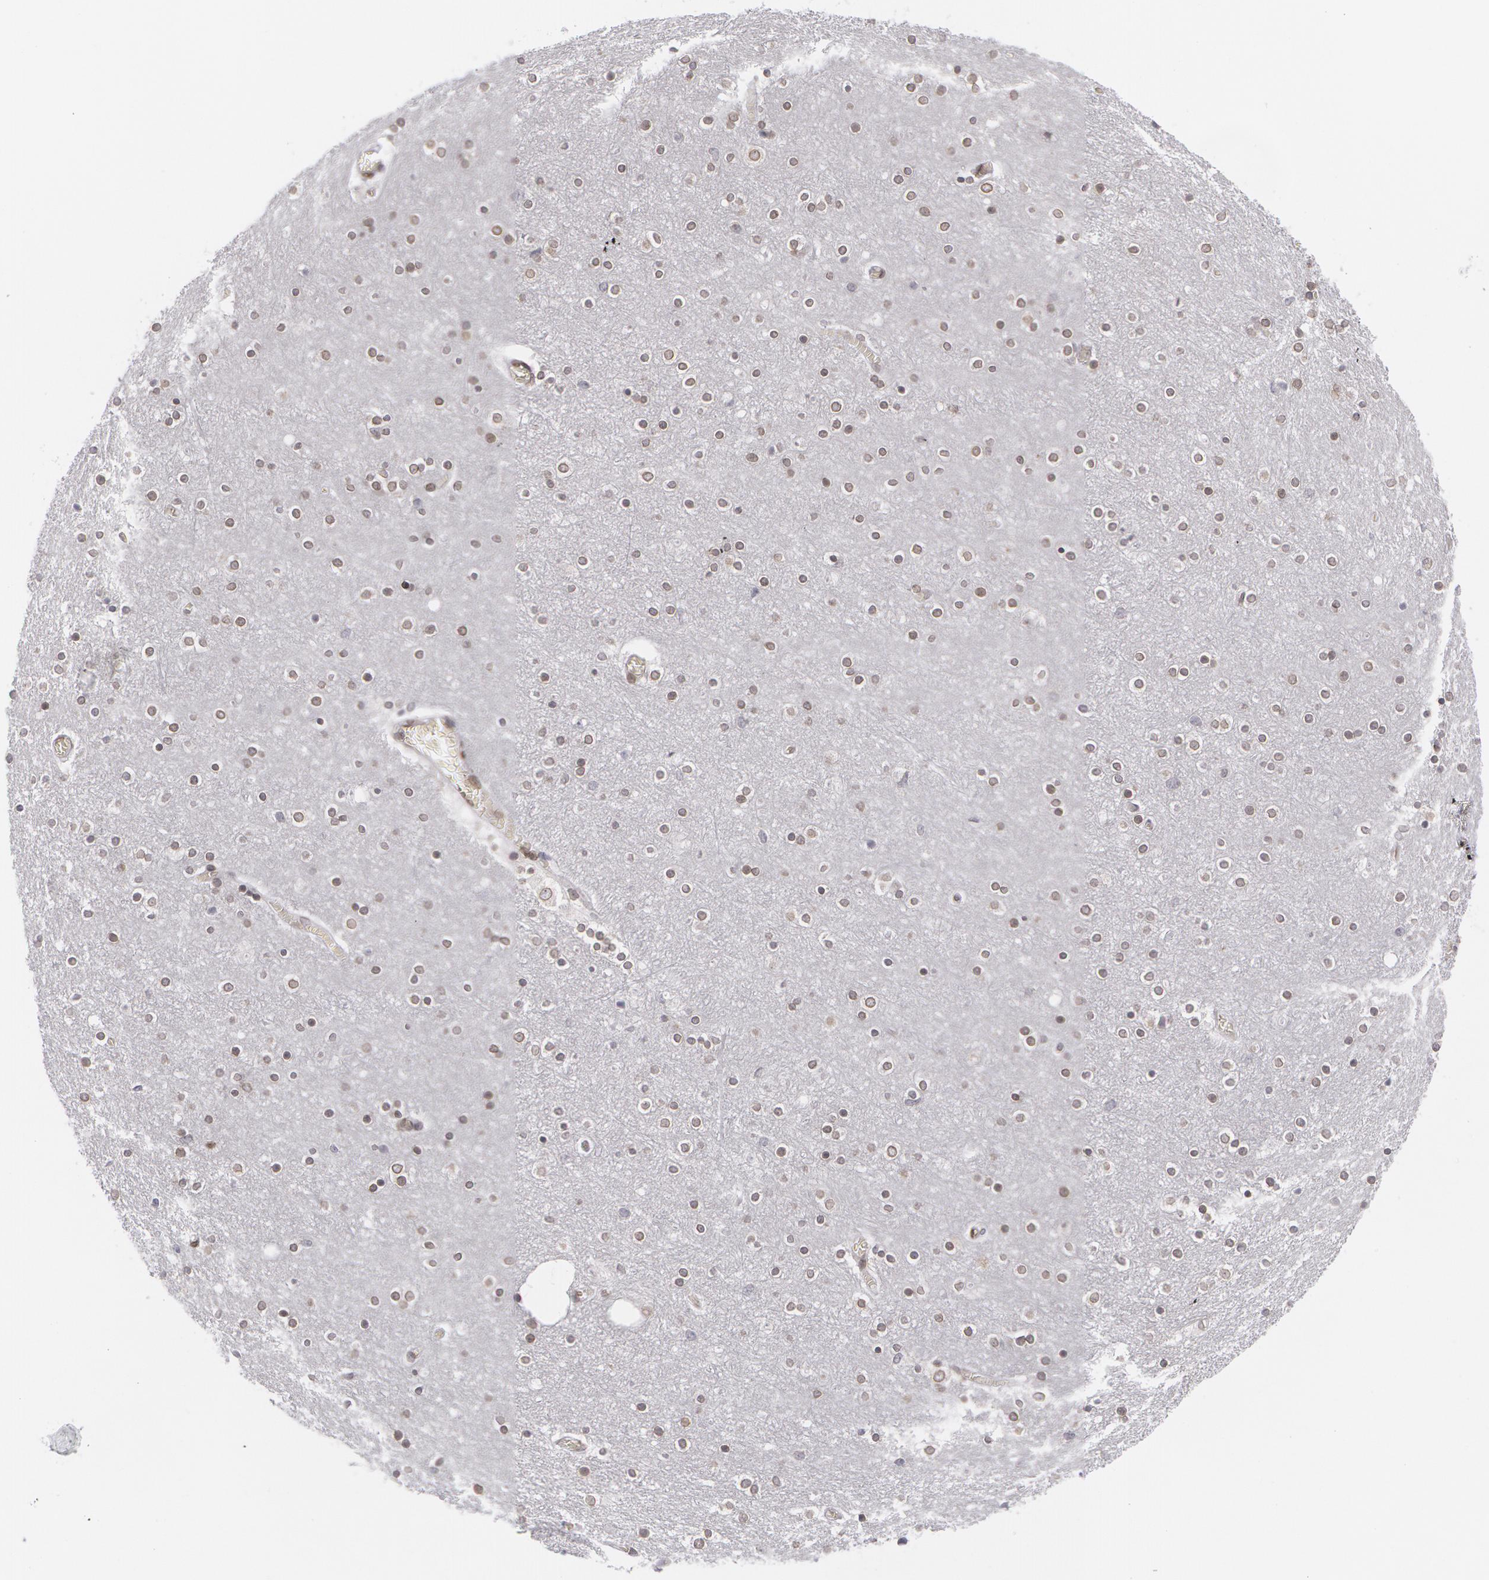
{"staining": {"intensity": "moderate", "quantity": ">75%", "location": "cytoplasmic/membranous"}, "tissue": "cerebral cortex", "cell_type": "Endothelial cells", "image_type": "normal", "snomed": [{"axis": "morphology", "description": "Normal tissue, NOS"}, {"axis": "topography", "description": "Cerebral cortex"}], "caption": "A high-resolution image shows immunohistochemistry staining of normal cerebral cortex, which shows moderate cytoplasmic/membranous expression in about >75% of endothelial cells.", "gene": "EMD", "patient": {"sex": "female", "age": 54}}